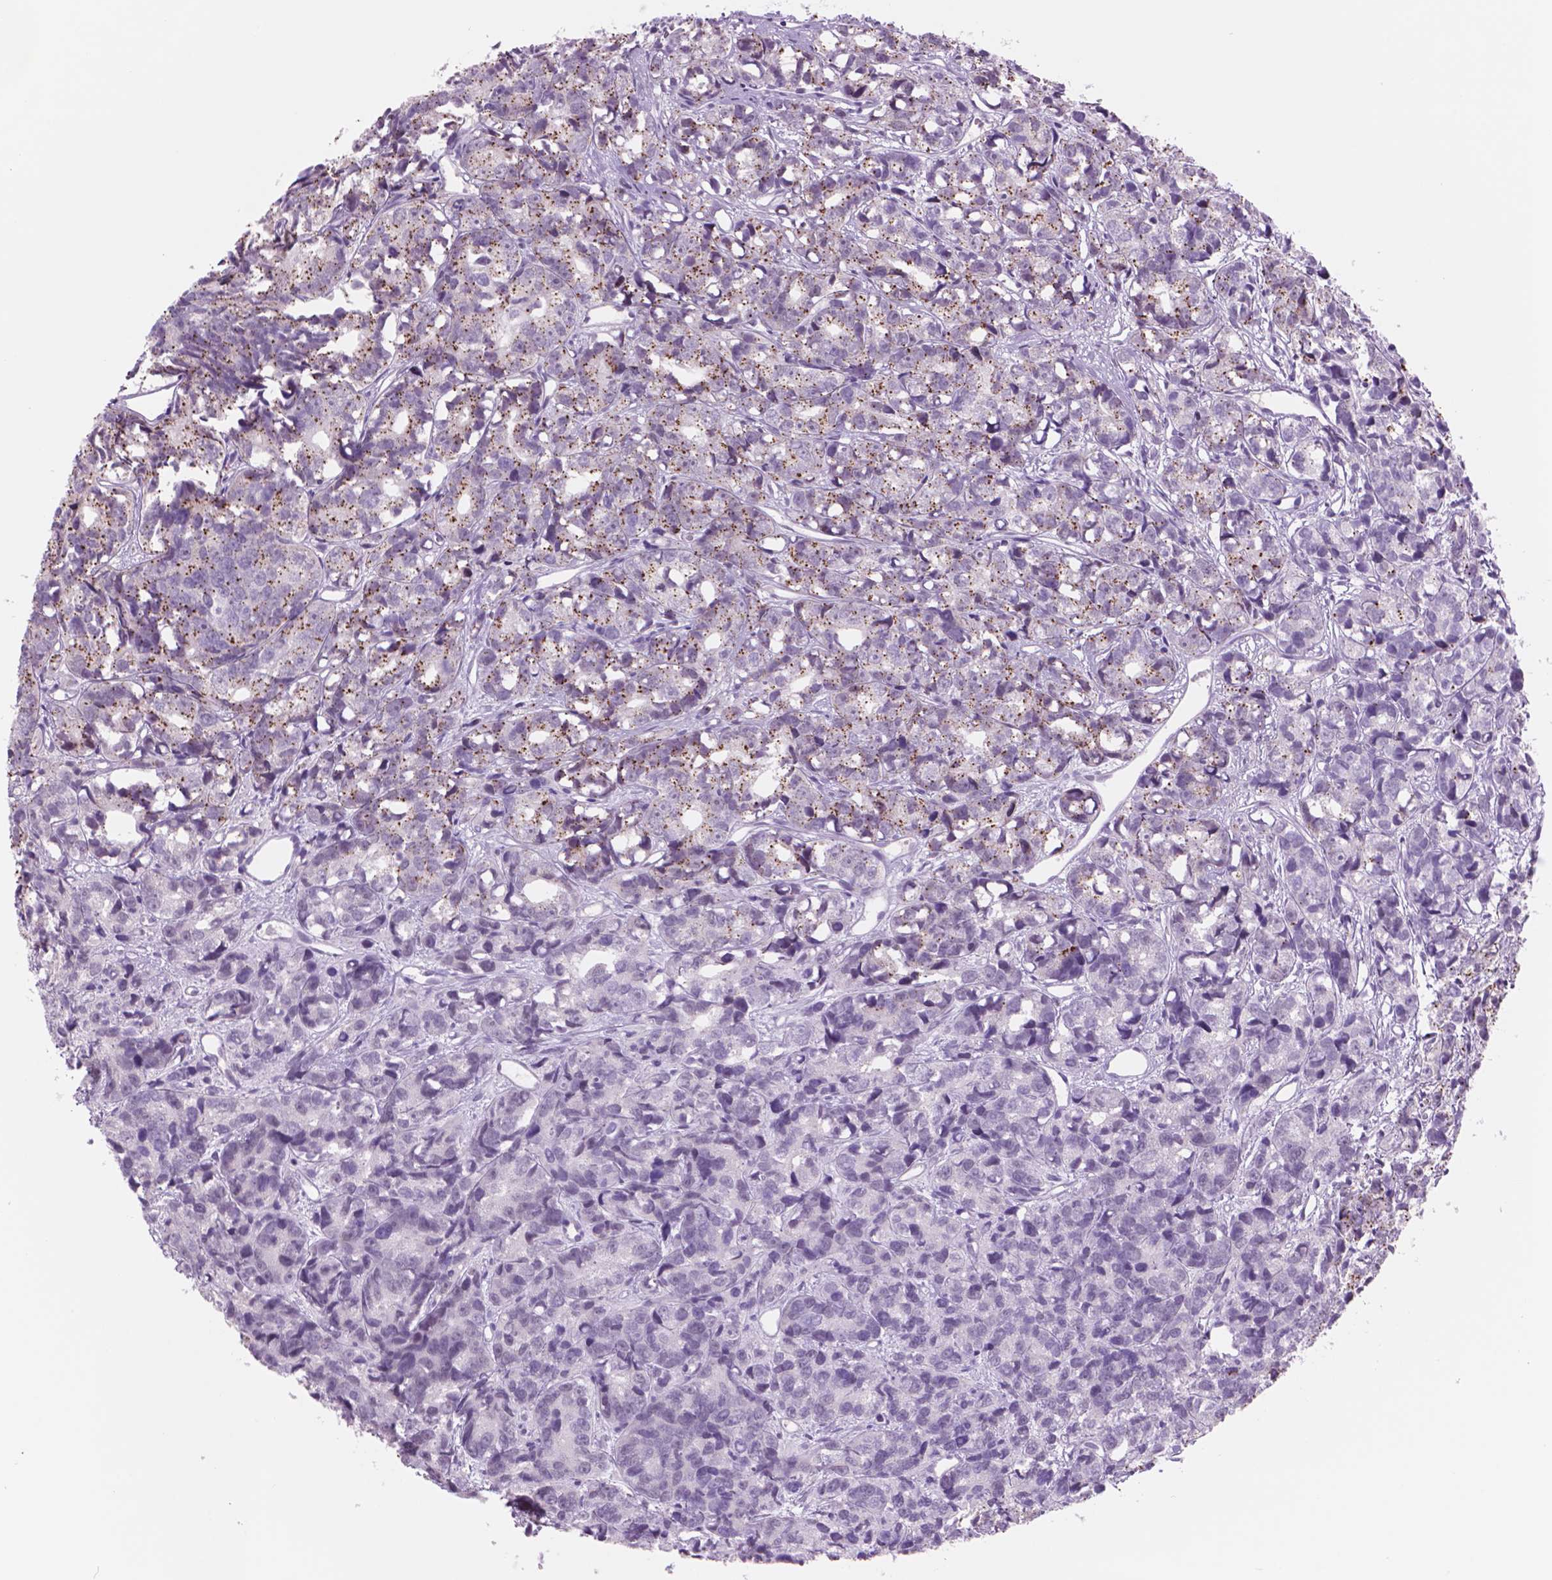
{"staining": {"intensity": "moderate", "quantity": "25%-75%", "location": "cytoplasmic/membranous,nuclear"}, "tissue": "prostate cancer", "cell_type": "Tumor cells", "image_type": "cancer", "snomed": [{"axis": "morphology", "description": "Adenocarcinoma, High grade"}, {"axis": "topography", "description": "Prostate"}], "caption": "The photomicrograph displays immunohistochemical staining of prostate adenocarcinoma (high-grade). There is moderate cytoplasmic/membranous and nuclear expression is present in about 25%-75% of tumor cells.", "gene": "POLR3D", "patient": {"sex": "male", "age": 77}}